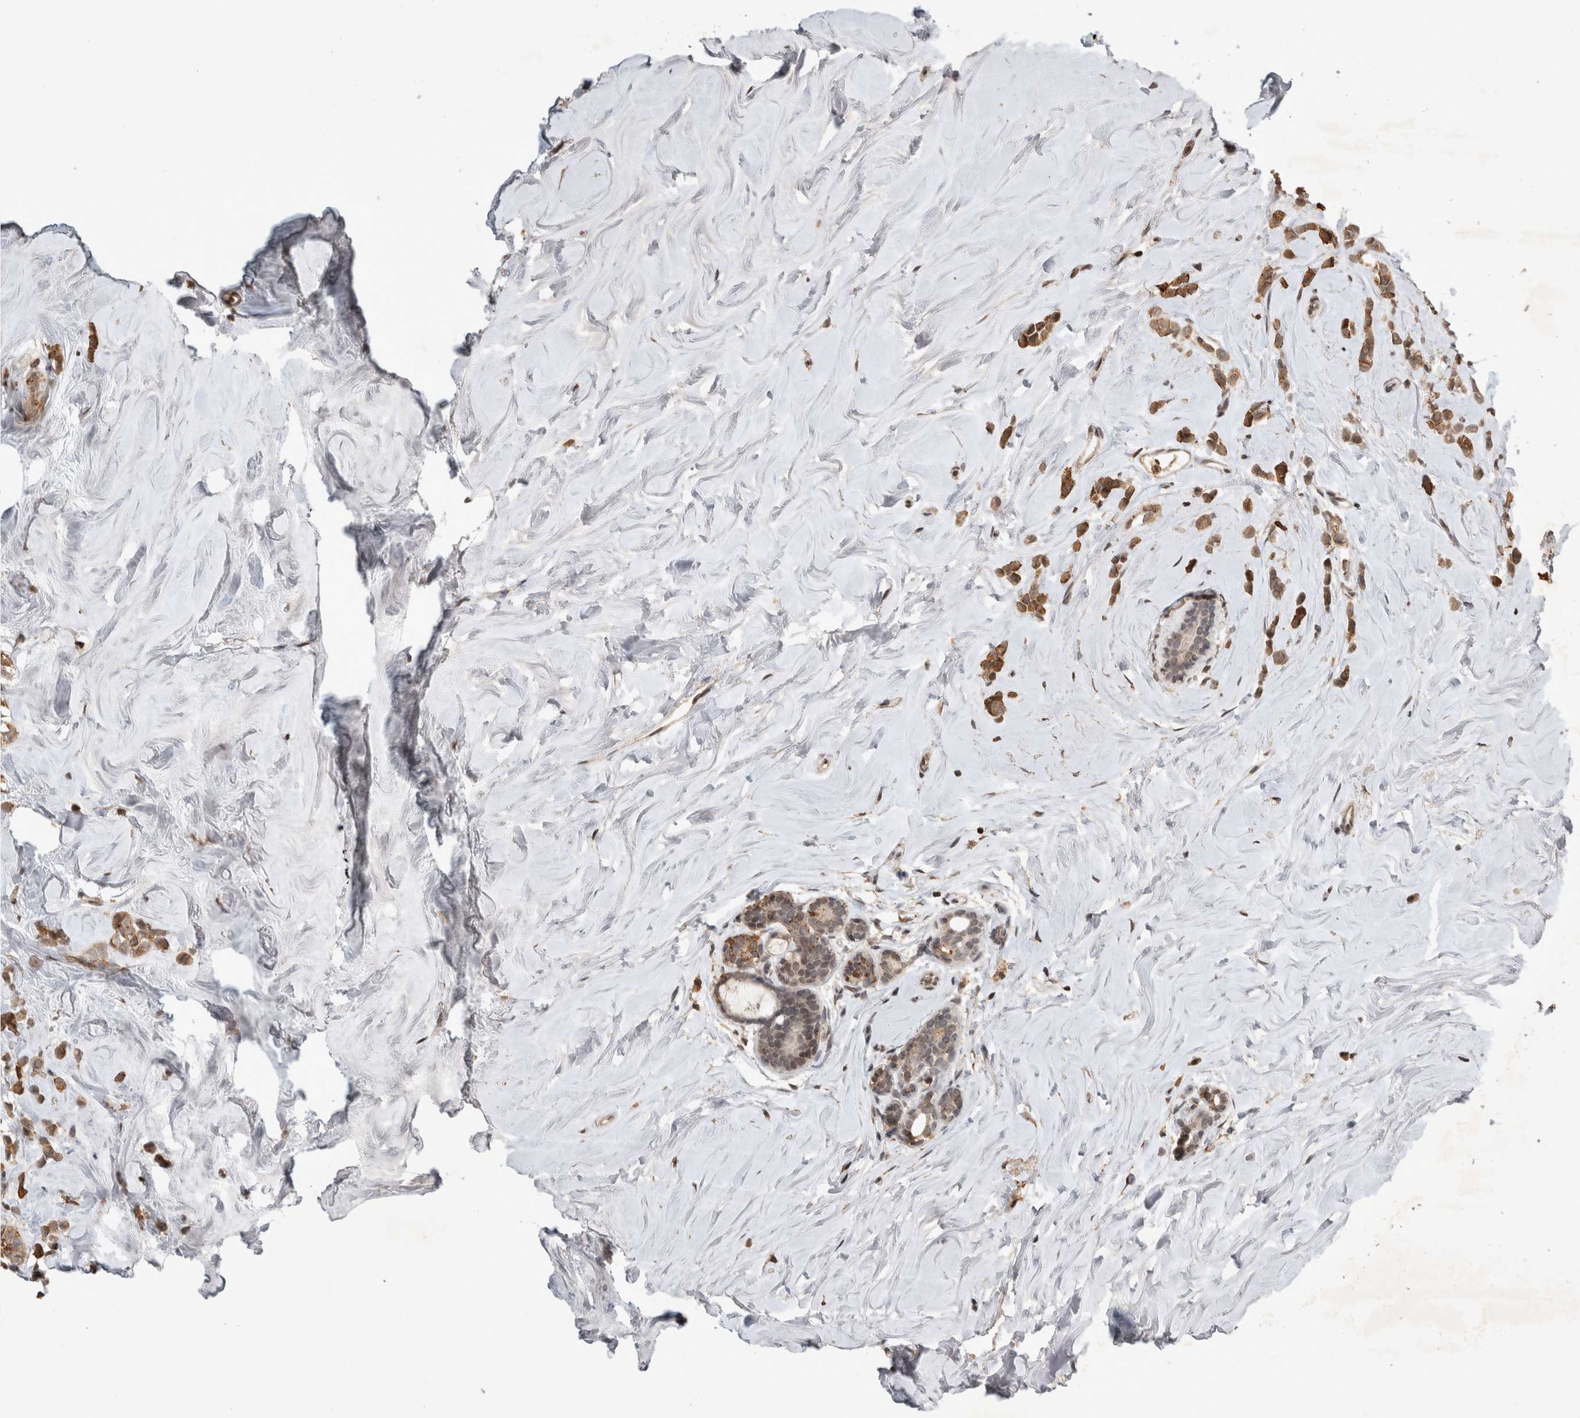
{"staining": {"intensity": "moderate", "quantity": ">75%", "location": "cytoplasmic/membranous"}, "tissue": "breast cancer", "cell_type": "Tumor cells", "image_type": "cancer", "snomed": [{"axis": "morphology", "description": "Lobular carcinoma"}, {"axis": "topography", "description": "Breast"}], "caption": "A medium amount of moderate cytoplasmic/membranous staining is appreciated in approximately >75% of tumor cells in breast cancer (lobular carcinoma) tissue. The staining is performed using DAB (3,3'-diaminobenzidine) brown chromogen to label protein expression. The nuclei are counter-stained blue using hematoxylin.", "gene": "HRK", "patient": {"sex": "female", "age": 47}}